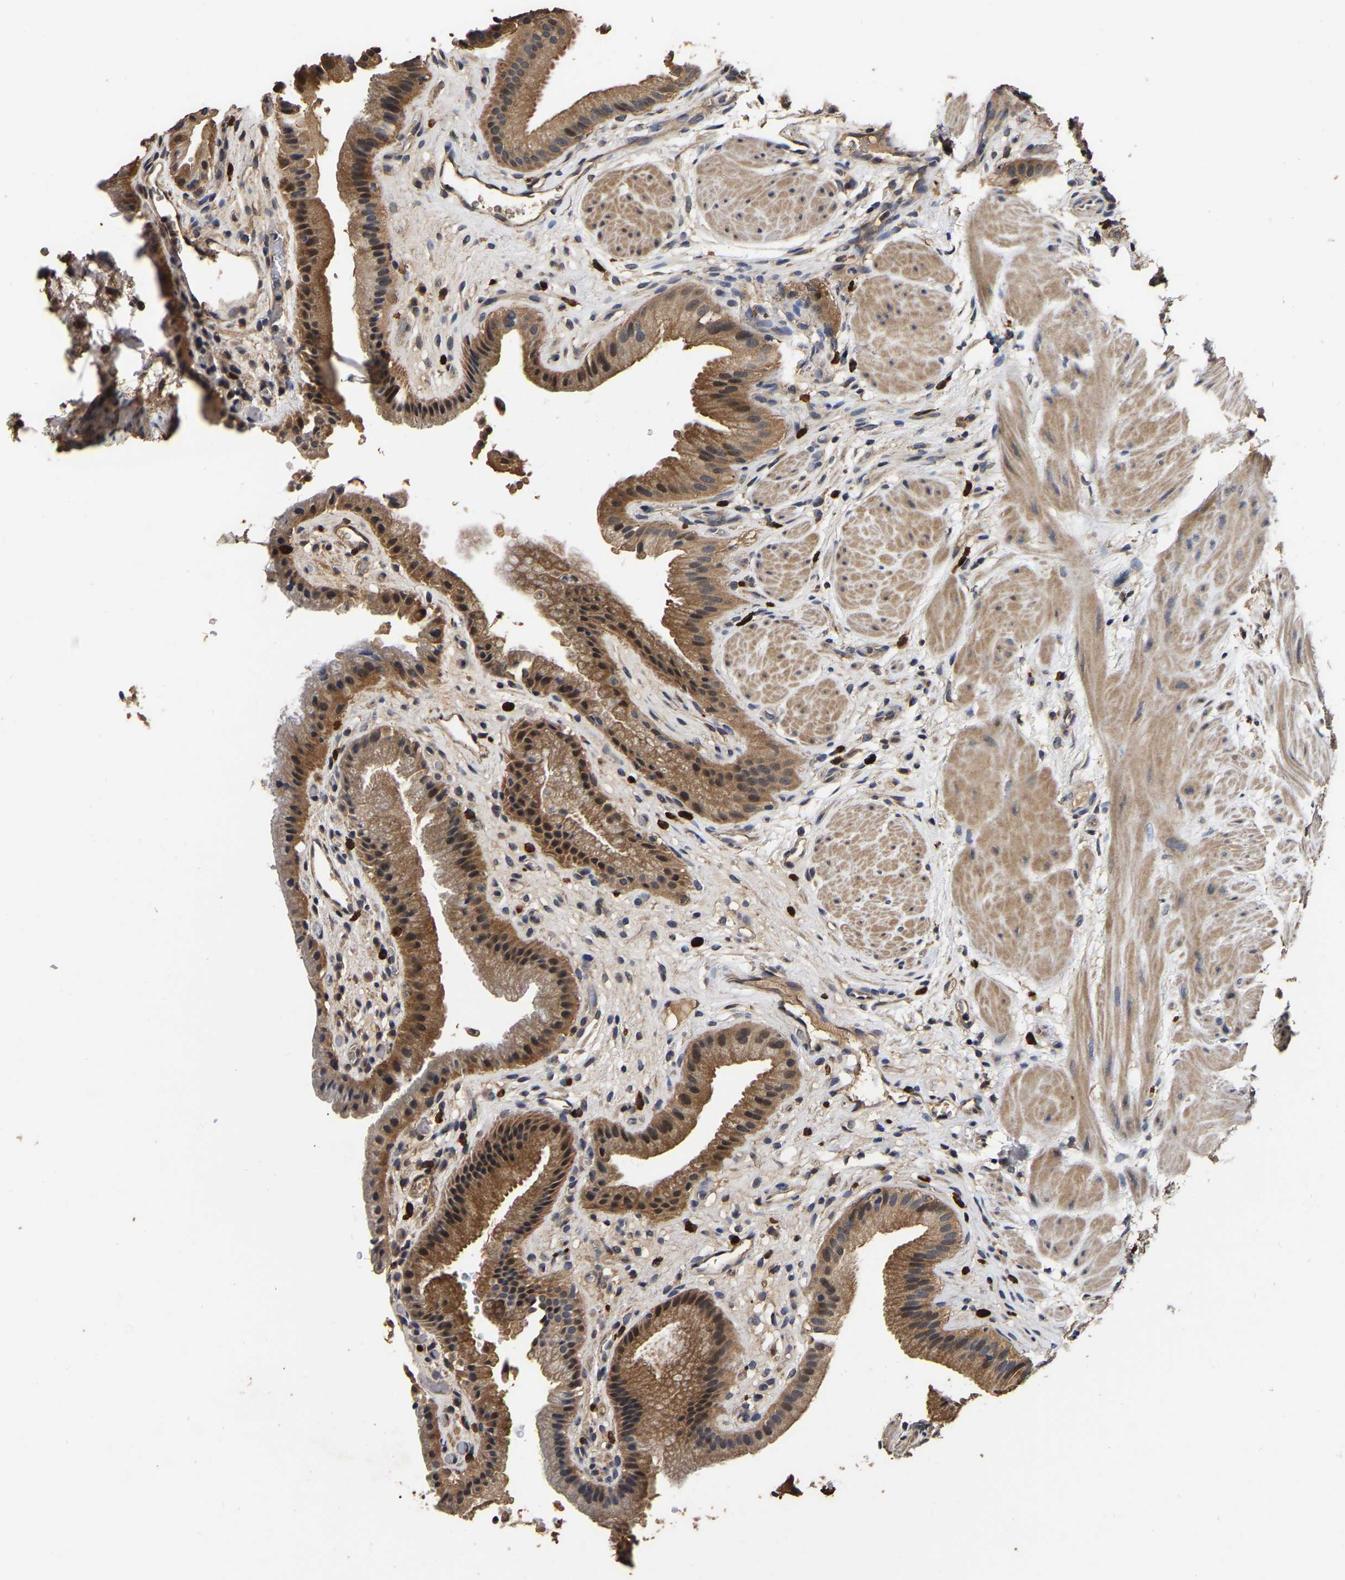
{"staining": {"intensity": "moderate", "quantity": ">75%", "location": "cytoplasmic/membranous"}, "tissue": "gallbladder", "cell_type": "Glandular cells", "image_type": "normal", "snomed": [{"axis": "morphology", "description": "Normal tissue, NOS"}, {"axis": "topography", "description": "Gallbladder"}], "caption": "An image of human gallbladder stained for a protein displays moderate cytoplasmic/membranous brown staining in glandular cells. Nuclei are stained in blue.", "gene": "STK32C", "patient": {"sex": "male", "age": 49}}